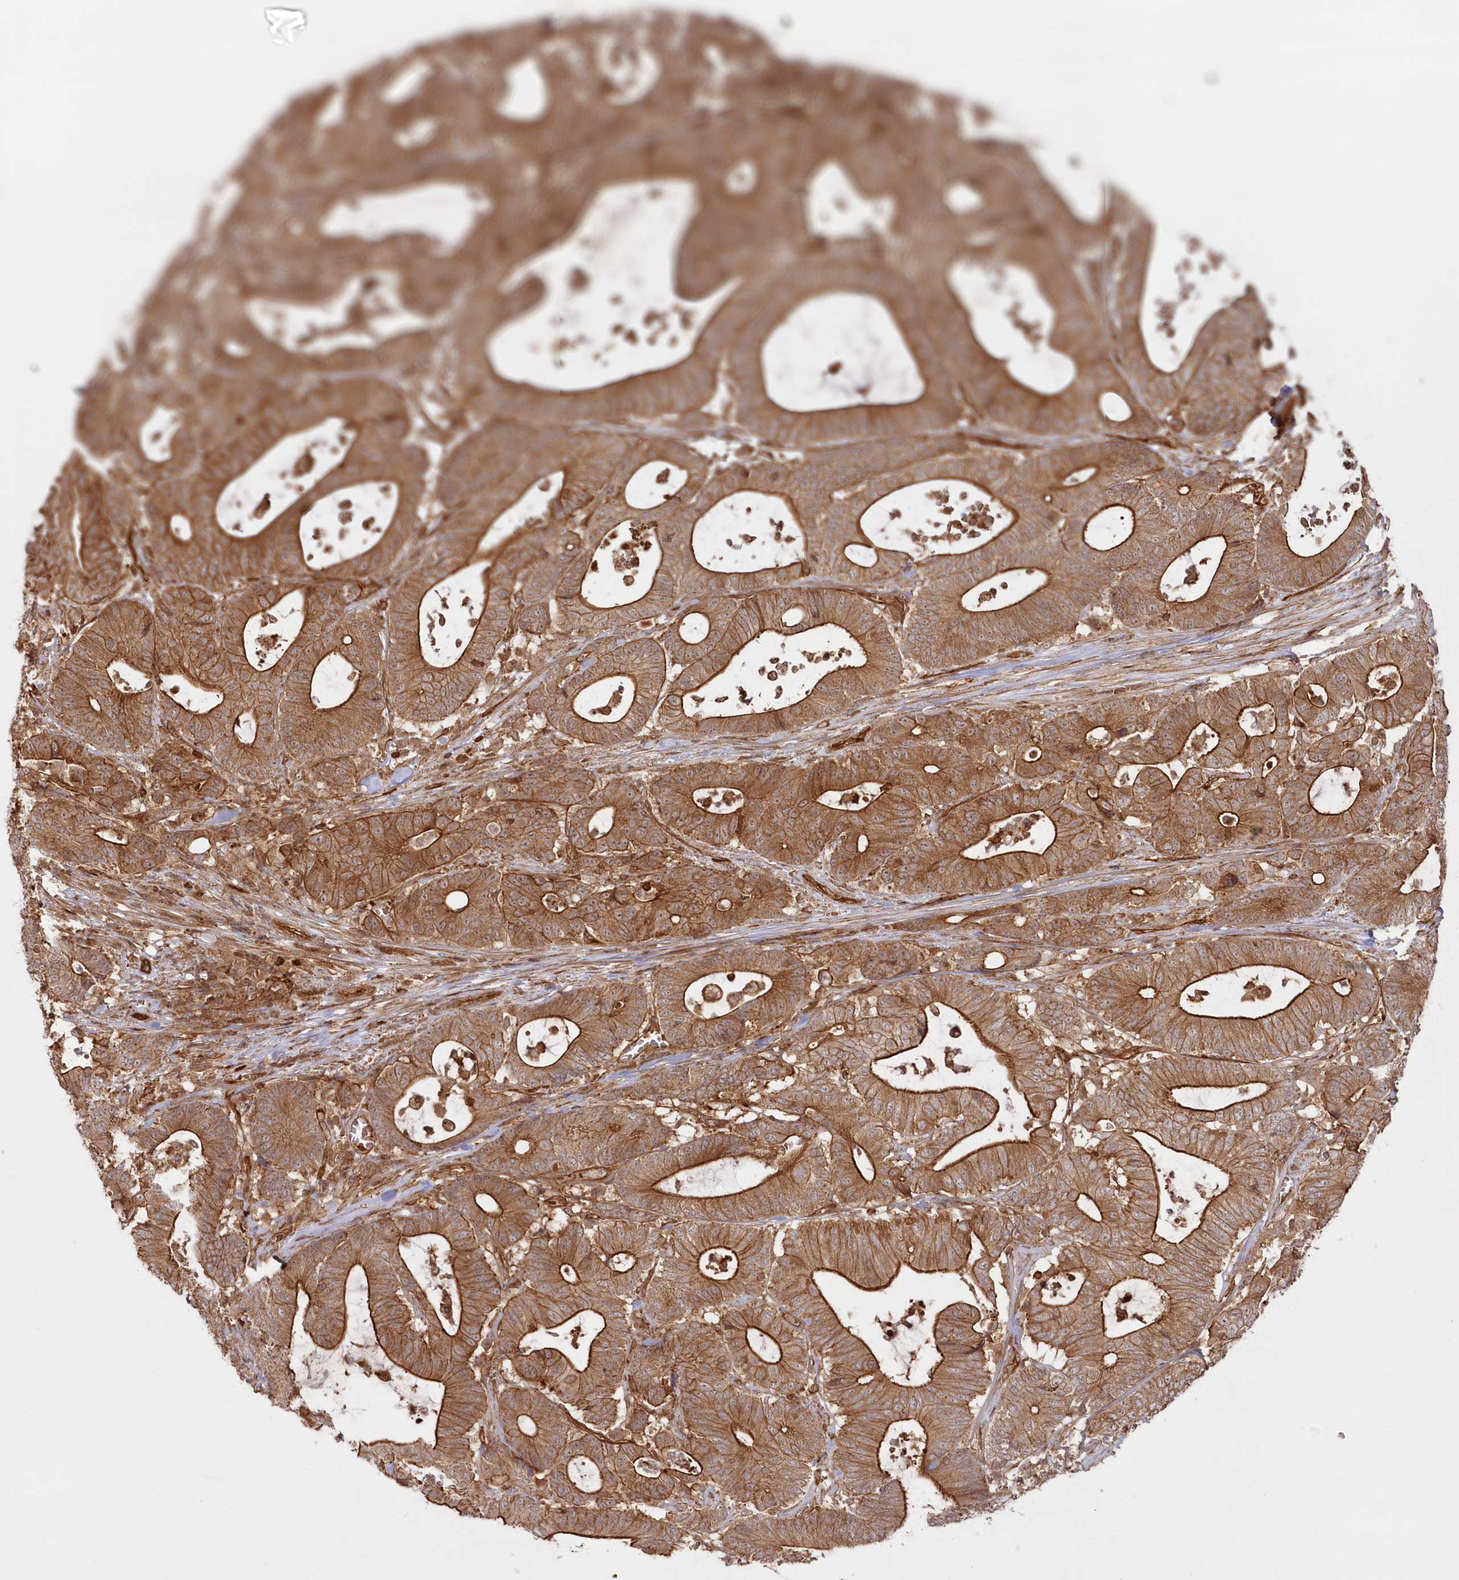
{"staining": {"intensity": "strong", "quantity": ">75%", "location": "cytoplasmic/membranous"}, "tissue": "colorectal cancer", "cell_type": "Tumor cells", "image_type": "cancer", "snomed": [{"axis": "morphology", "description": "Adenocarcinoma, NOS"}, {"axis": "topography", "description": "Colon"}], "caption": "IHC staining of colorectal cancer (adenocarcinoma), which reveals high levels of strong cytoplasmic/membranous staining in about >75% of tumor cells indicating strong cytoplasmic/membranous protein staining. The staining was performed using DAB (brown) for protein detection and nuclei were counterstained in hematoxylin (blue).", "gene": "RGCC", "patient": {"sex": "female", "age": 84}}